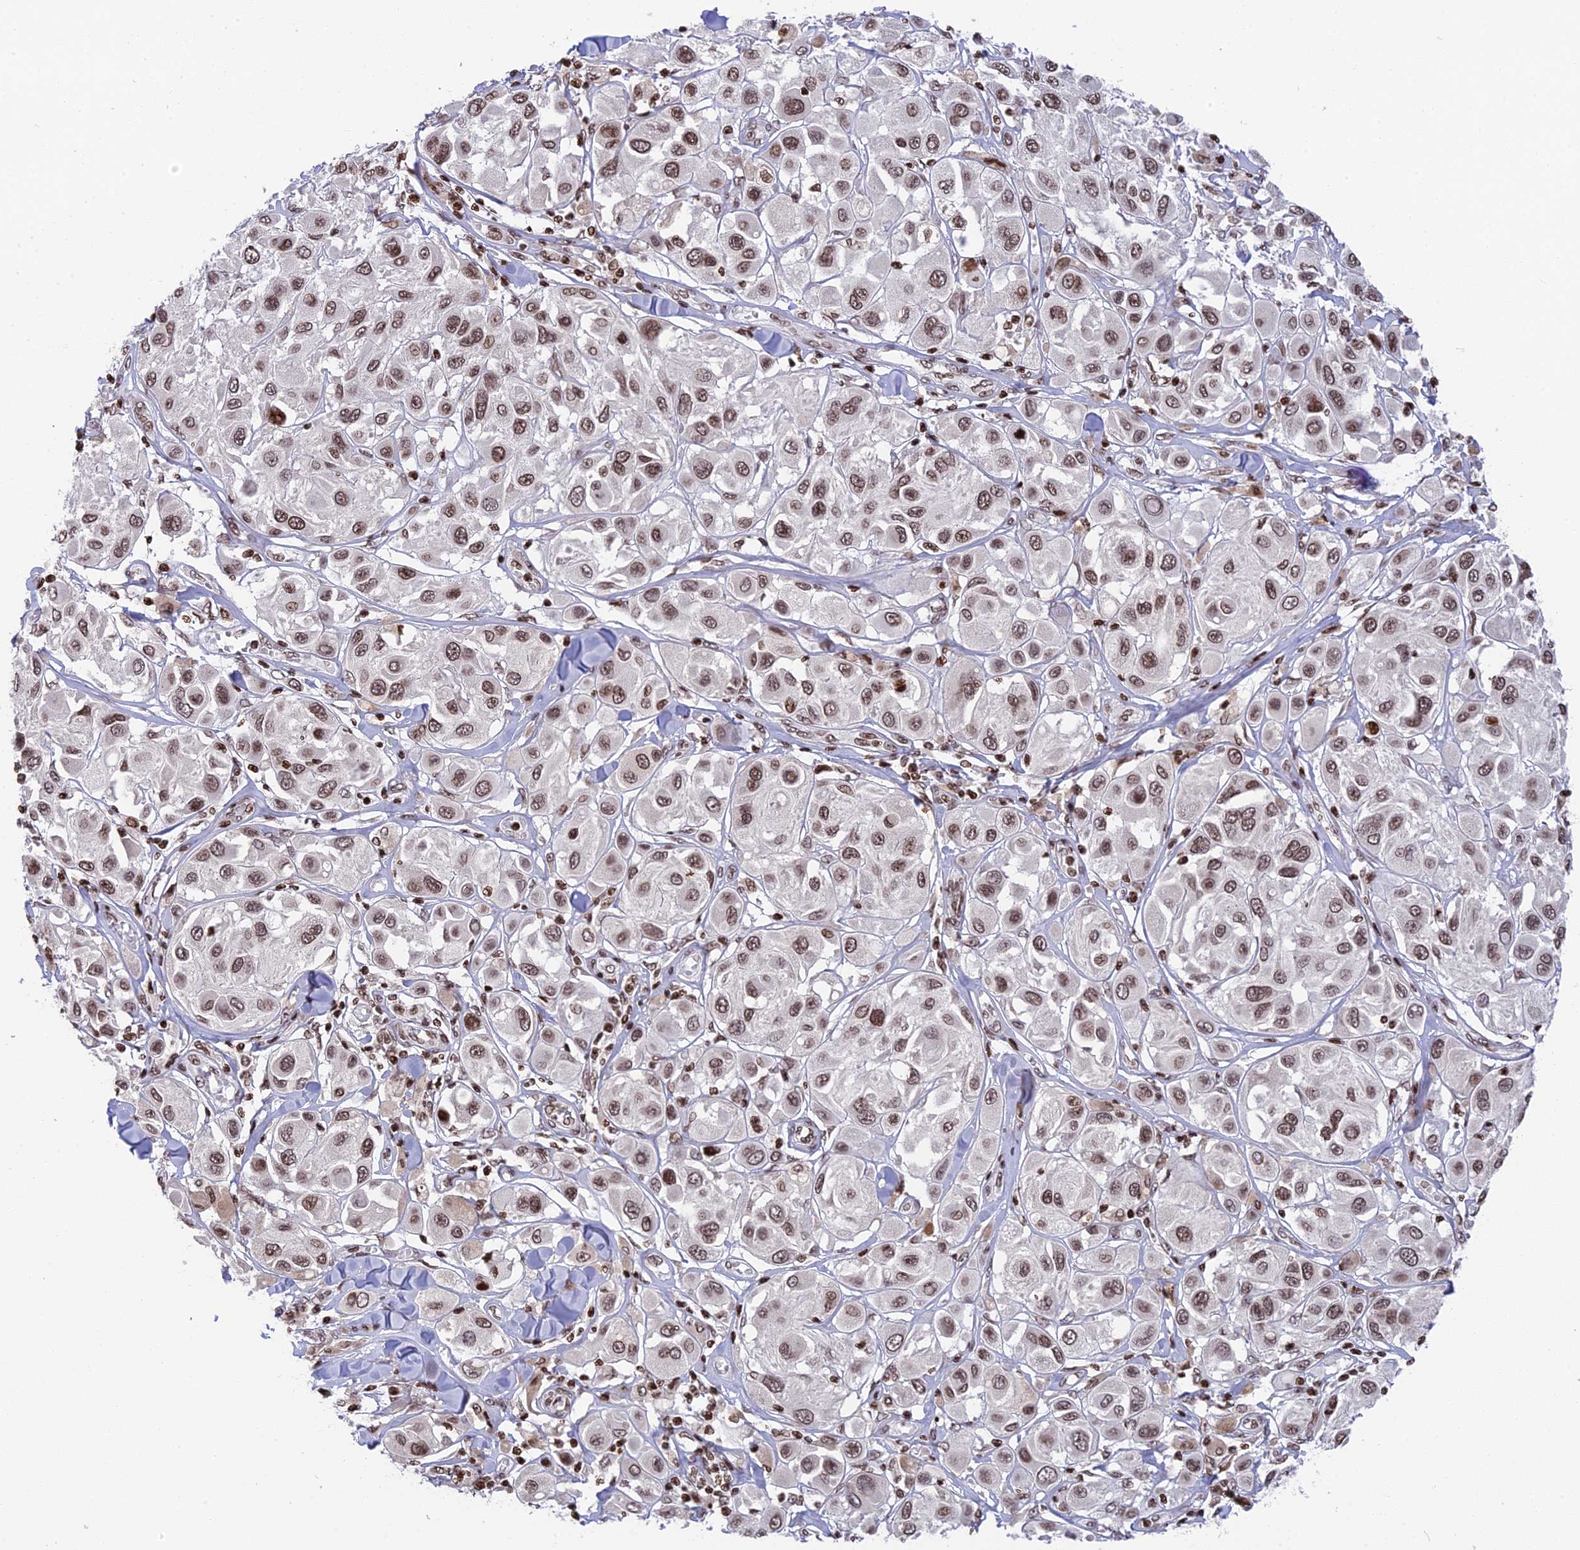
{"staining": {"intensity": "moderate", "quantity": ">75%", "location": "nuclear"}, "tissue": "melanoma", "cell_type": "Tumor cells", "image_type": "cancer", "snomed": [{"axis": "morphology", "description": "Malignant melanoma, Metastatic site"}, {"axis": "topography", "description": "Skin"}], "caption": "This is a micrograph of immunohistochemistry staining of malignant melanoma (metastatic site), which shows moderate staining in the nuclear of tumor cells.", "gene": "TET2", "patient": {"sex": "male", "age": 41}}